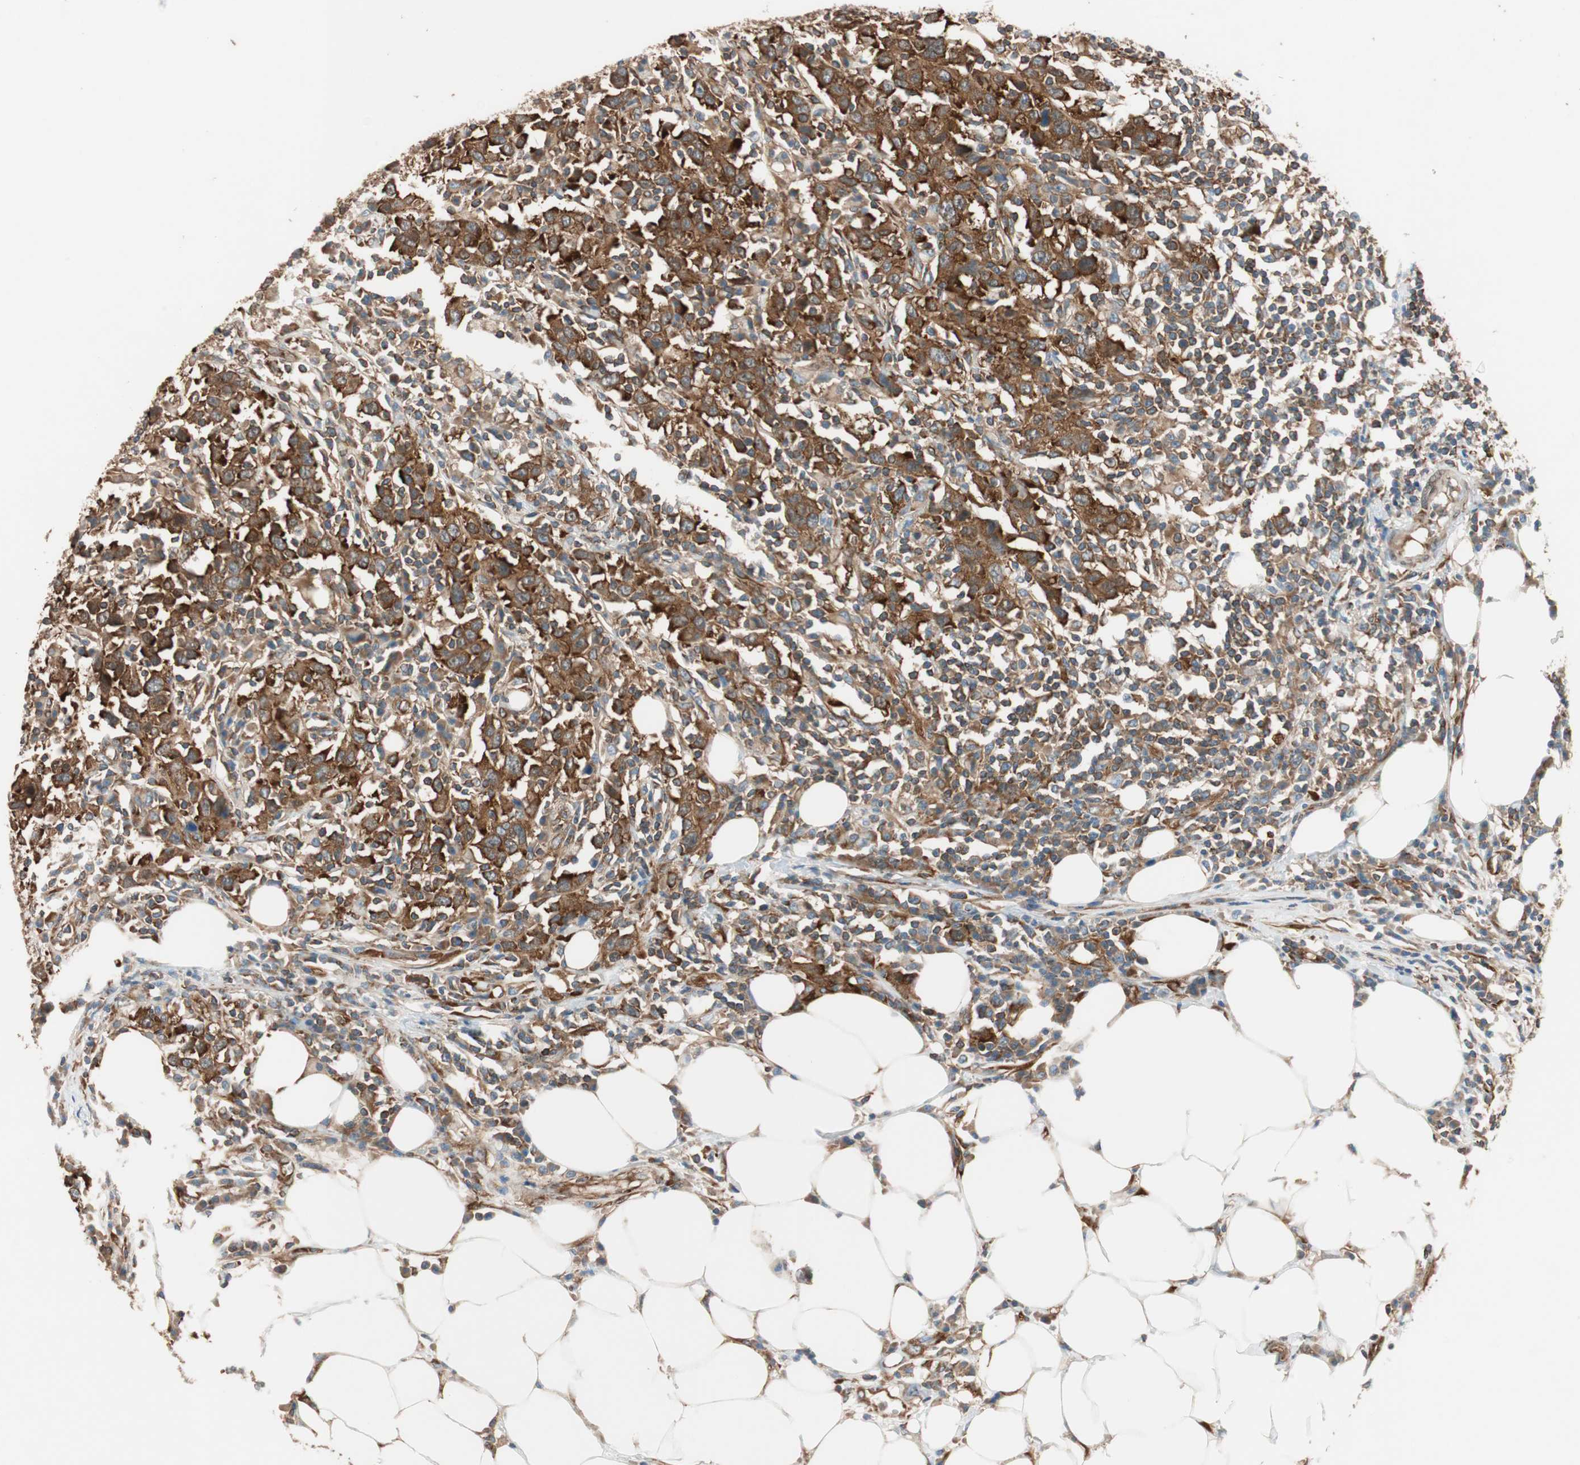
{"staining": {"intensity": "strong", "quantity": ">75%", "location": "cytoplasmic/membranous"}, "tissue": "urothelial cancer", "cell_type": "Tumor cells", "image_type": "cancer", "snomed": [{"axis": "morphology", "description": "Urothelial carcinoma, High grade"}, {"axis": "topography", "description": "Urinary bladder"}], "caption": "A brown stain shows strong cytoplasmic/membranous staining of a protein in urothelial cancer tumor cells. Nuclei are stained in blue.", "gene": "WASL", "patient": {"sex": "male", "age": 61}}